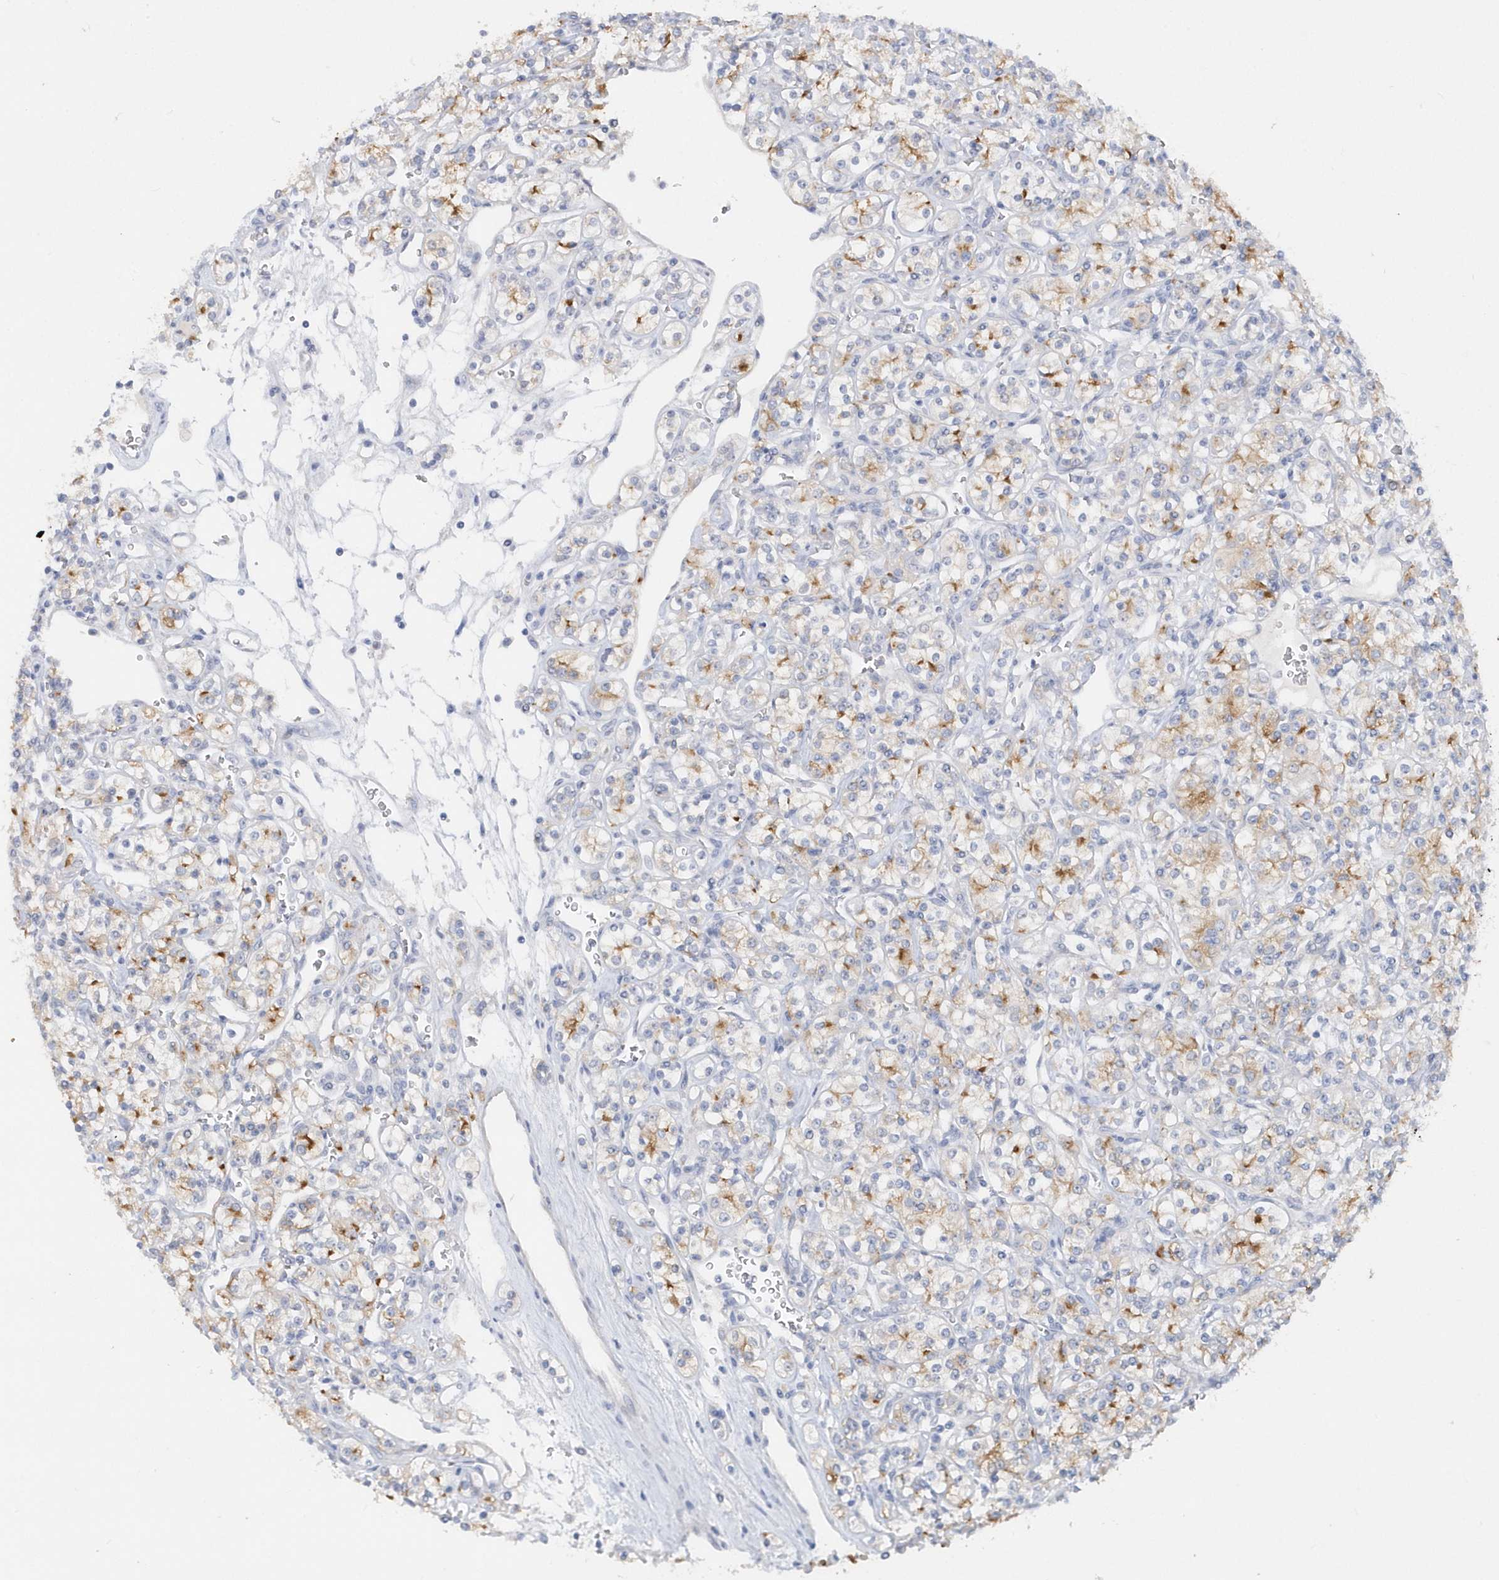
{"staining": {"intensity": "moderate", "quantity": "25%-75%", "location": "cytoplasmic/membranous"}, "tissue": "renal cancer", "cell_type": "Tumor cells", "image_type": "cancer", "snomed": [{"axis": "morphology", "description": "Adenocarcinoma, NOS"}, {"axis": "topography", "description": "Kidney"}], "caption": "Brown immunohistochemical staining in renal adenocarcinoma shows moderate cytoplasmic/membranous staining in approximately 25%-75% of tumor cells.", "gene": "RPE", "patient": {"sex": "male", "age": 77}}